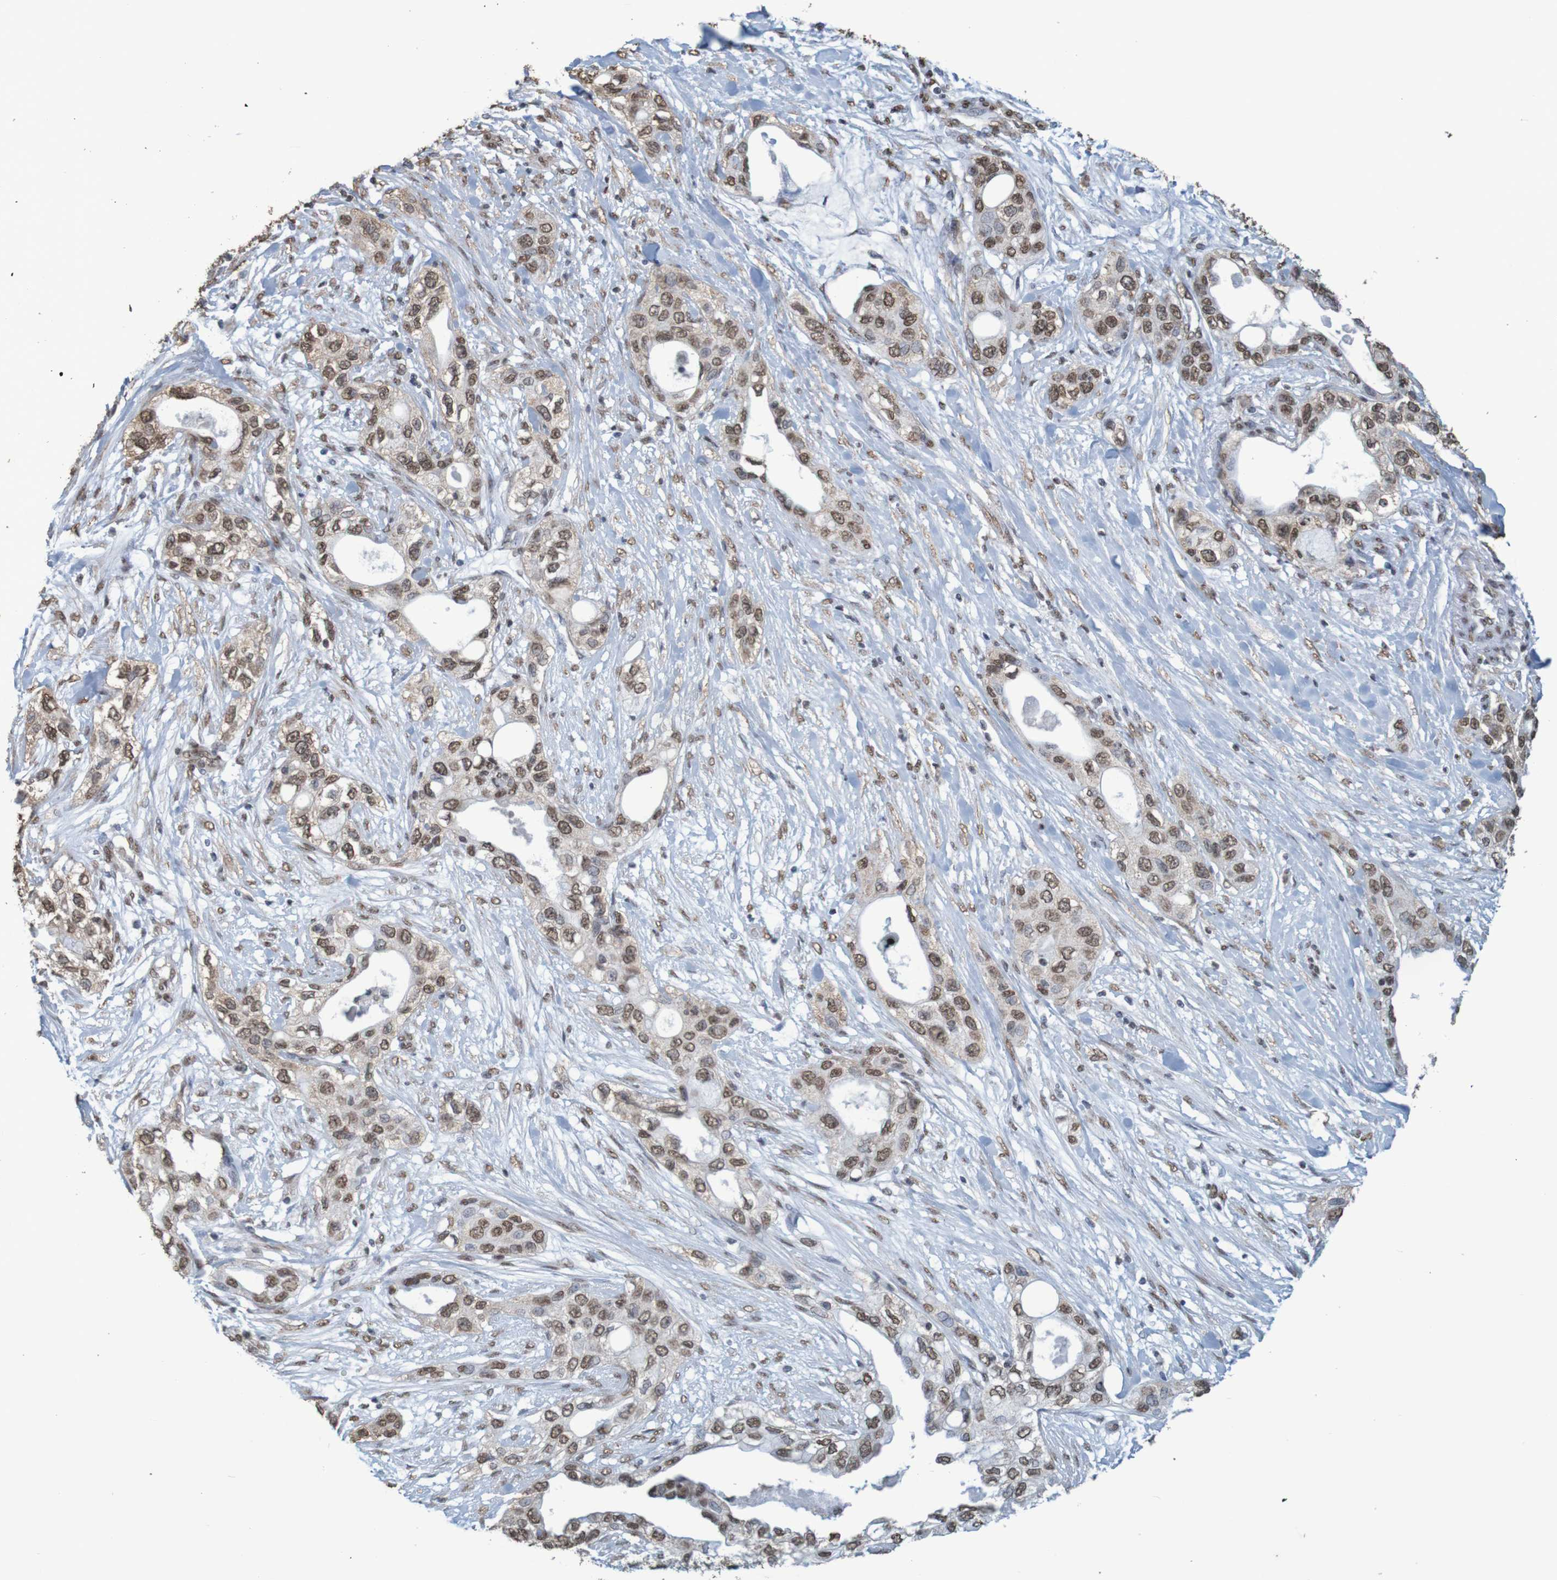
{"staining": {"intensity": "moderate", "quantity": ">75%", "location": "nuclear"}, "tissue": "pancreatic cancer", "cell_type": "Tumor cells", "image_type": "cancer", "snomed": [{"axis": "morphology", "description": "Adenocarcinoma, NOS"}, {"axis": "topography", "description": "Pancreas"}], "caption": "Pancreatic cancer (adenocarcinoma) stained for a protein exhibits moderate nuclear positivity in tumor cells.", "gene": "GFI1", "patient": {"sex": "female", "age": 70}}